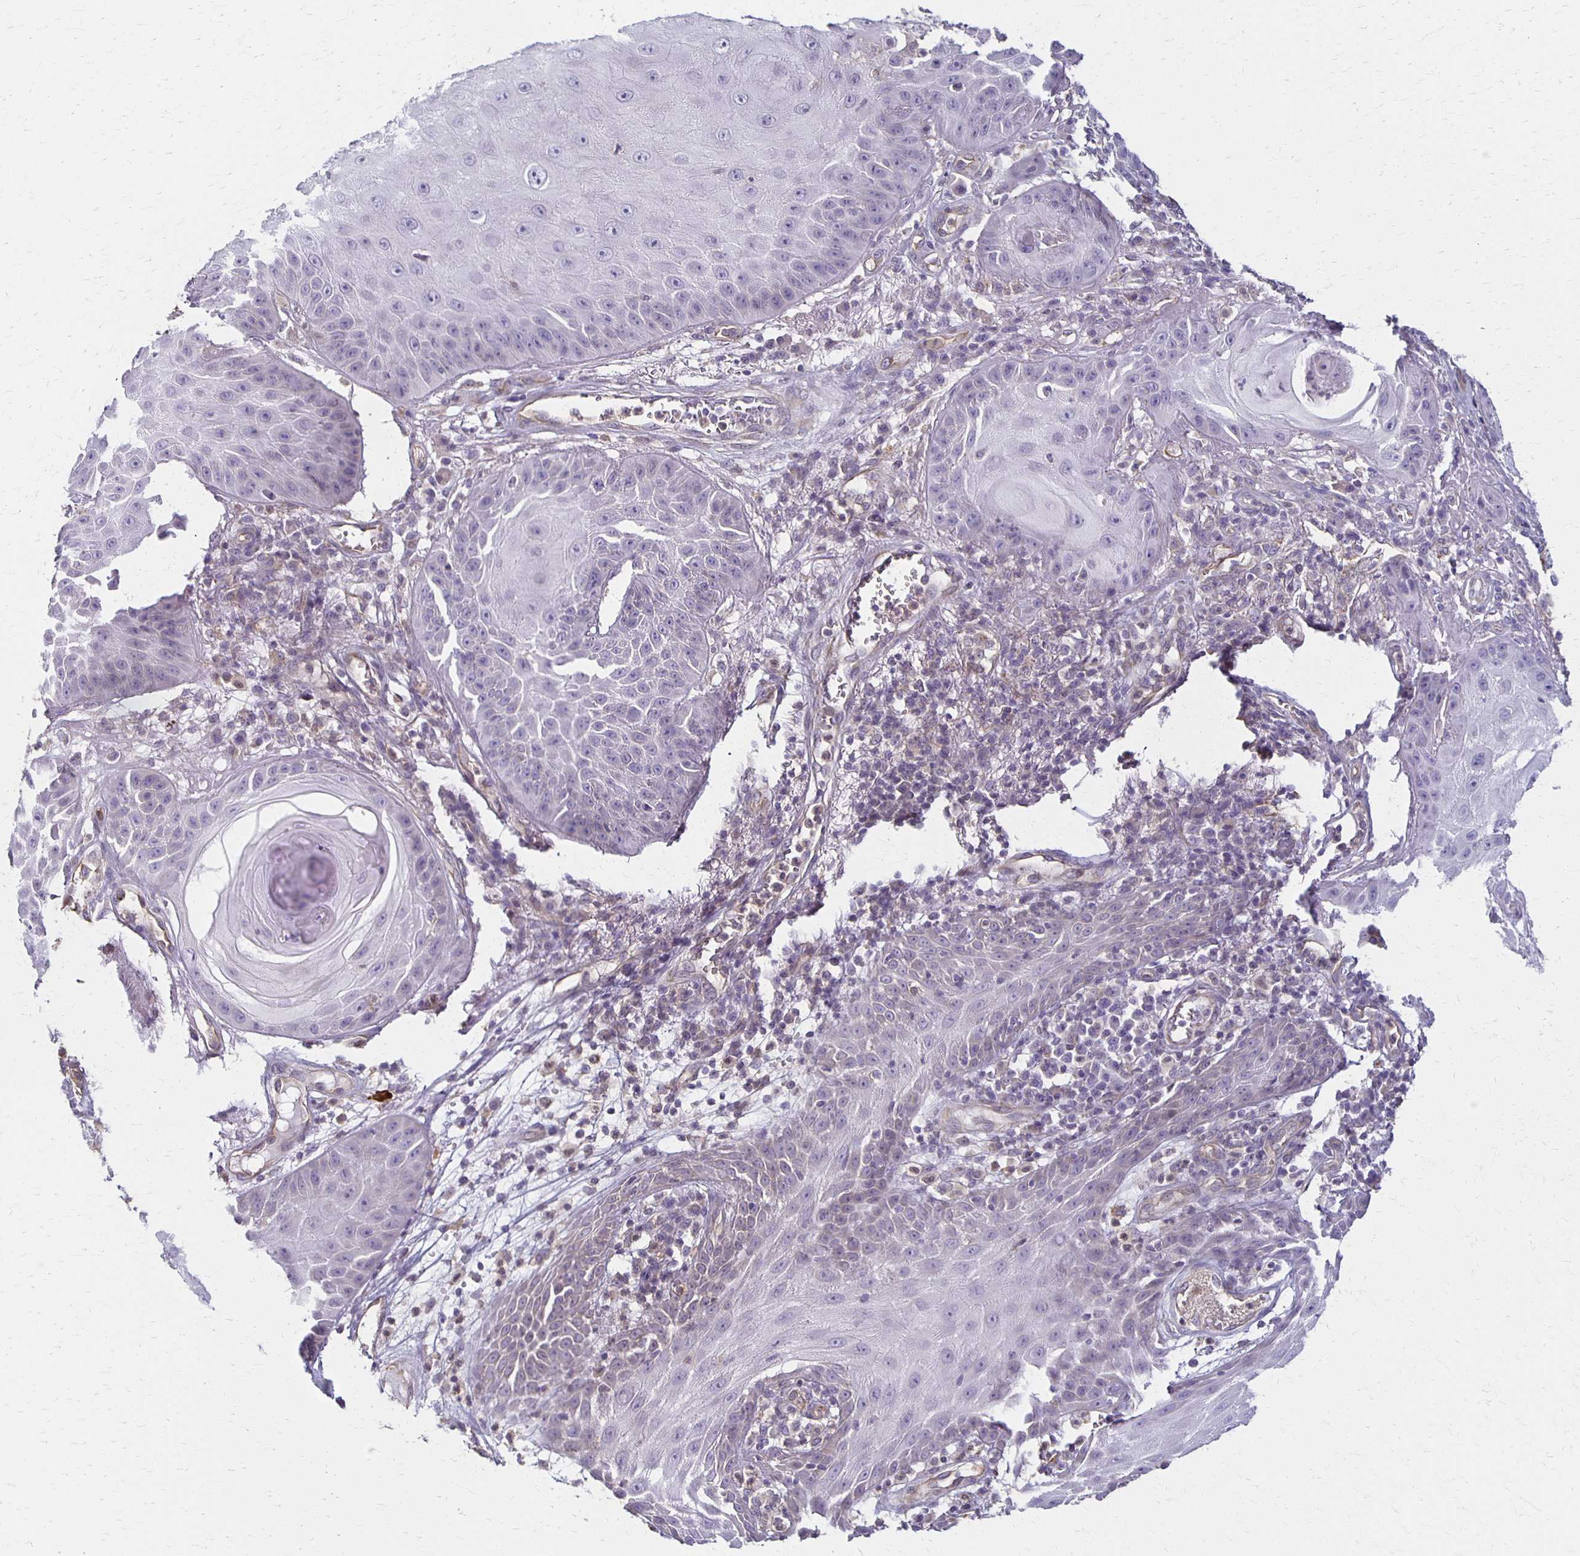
{"staining": {"intensity": "negative", "quantity": "none", "location": "none"}, "tissue": "skin cancer", "cell_type": "Tumor cells", "image_type": "cancer", "snomed": [{"axis": "morphology", "description": "Squamous cell carcinoma, NOS"}, {"axis": "topography", "description": "Skin"}], "caption": "Immunohistochemistry (IHC) of skin cancer (squamous cell carcinoma) exhibits no staining in tumor cells. The staining was performed using DAB to visualize the protein expression in brown, while the nuclei were stained in blue with hematoxylin (Magnification: 20x).", "gene": "GPX4", "patient": {"sex": "male", "age": 70}}